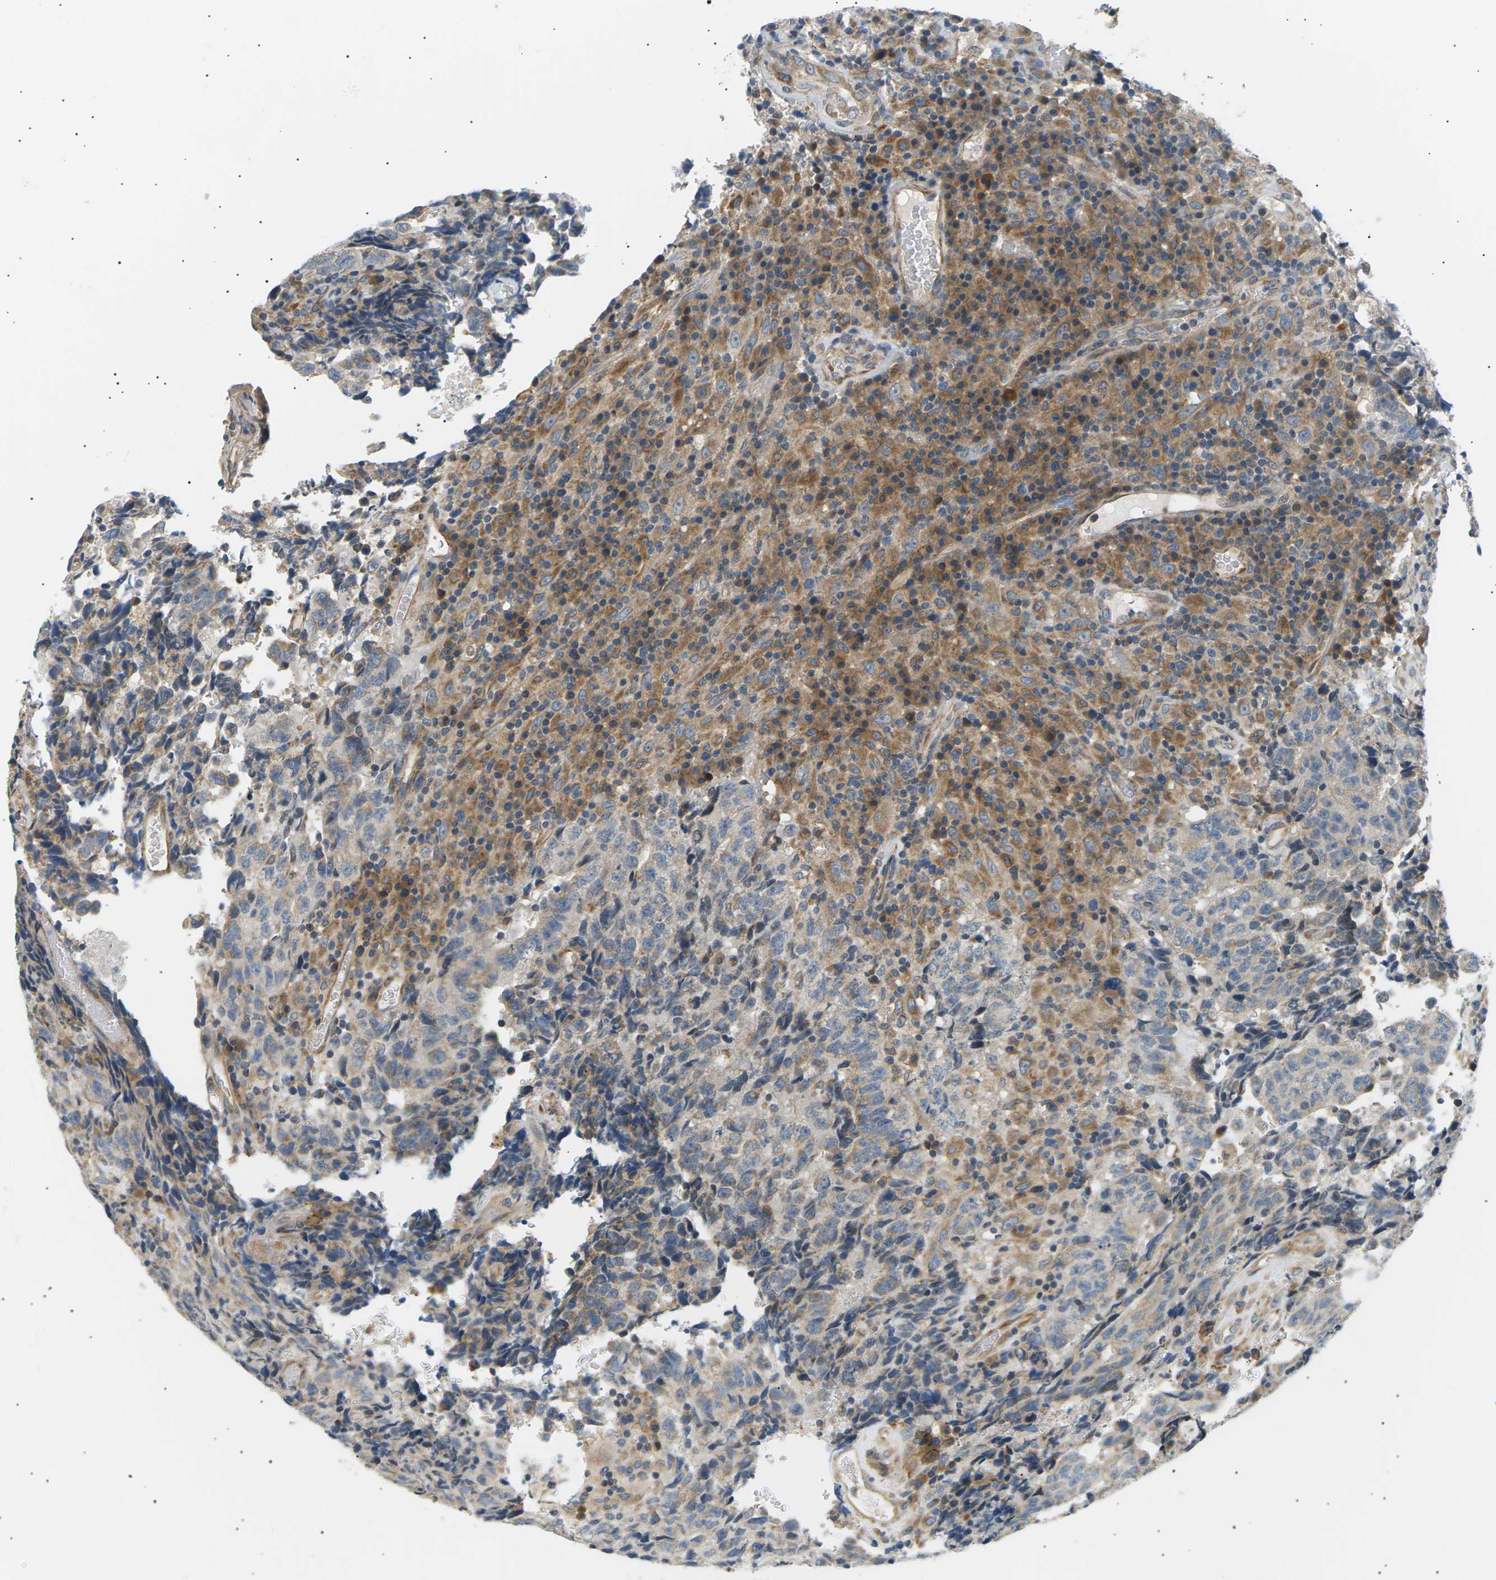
{"staining": {"intensity": "moderate", "quantity": "<25%", "location": "cytoplasmic/membranous"}, "tissue": "testis cancer", "cell_type": "Tumor cells", "image_type": "cancer", "snomed": [{"axis": "morphology", "description": "Necrosis, NOS"}, {"axis": "morphology", "description": "Carcinoma, Embryonal, NOS"}, {"axis": "topography", "description": "Testis"}], "caption": "Immunohistochemistry (DAB (3,3'-diaminobenzidine)) staining of human embryonal carcinoma (testis) reveals moderate cytoplasmic/membranous protein positivity in approximately <25% of tumor cells.", "gene": "TBC1D8", "patient": {"sex": "male", "age": 19}}